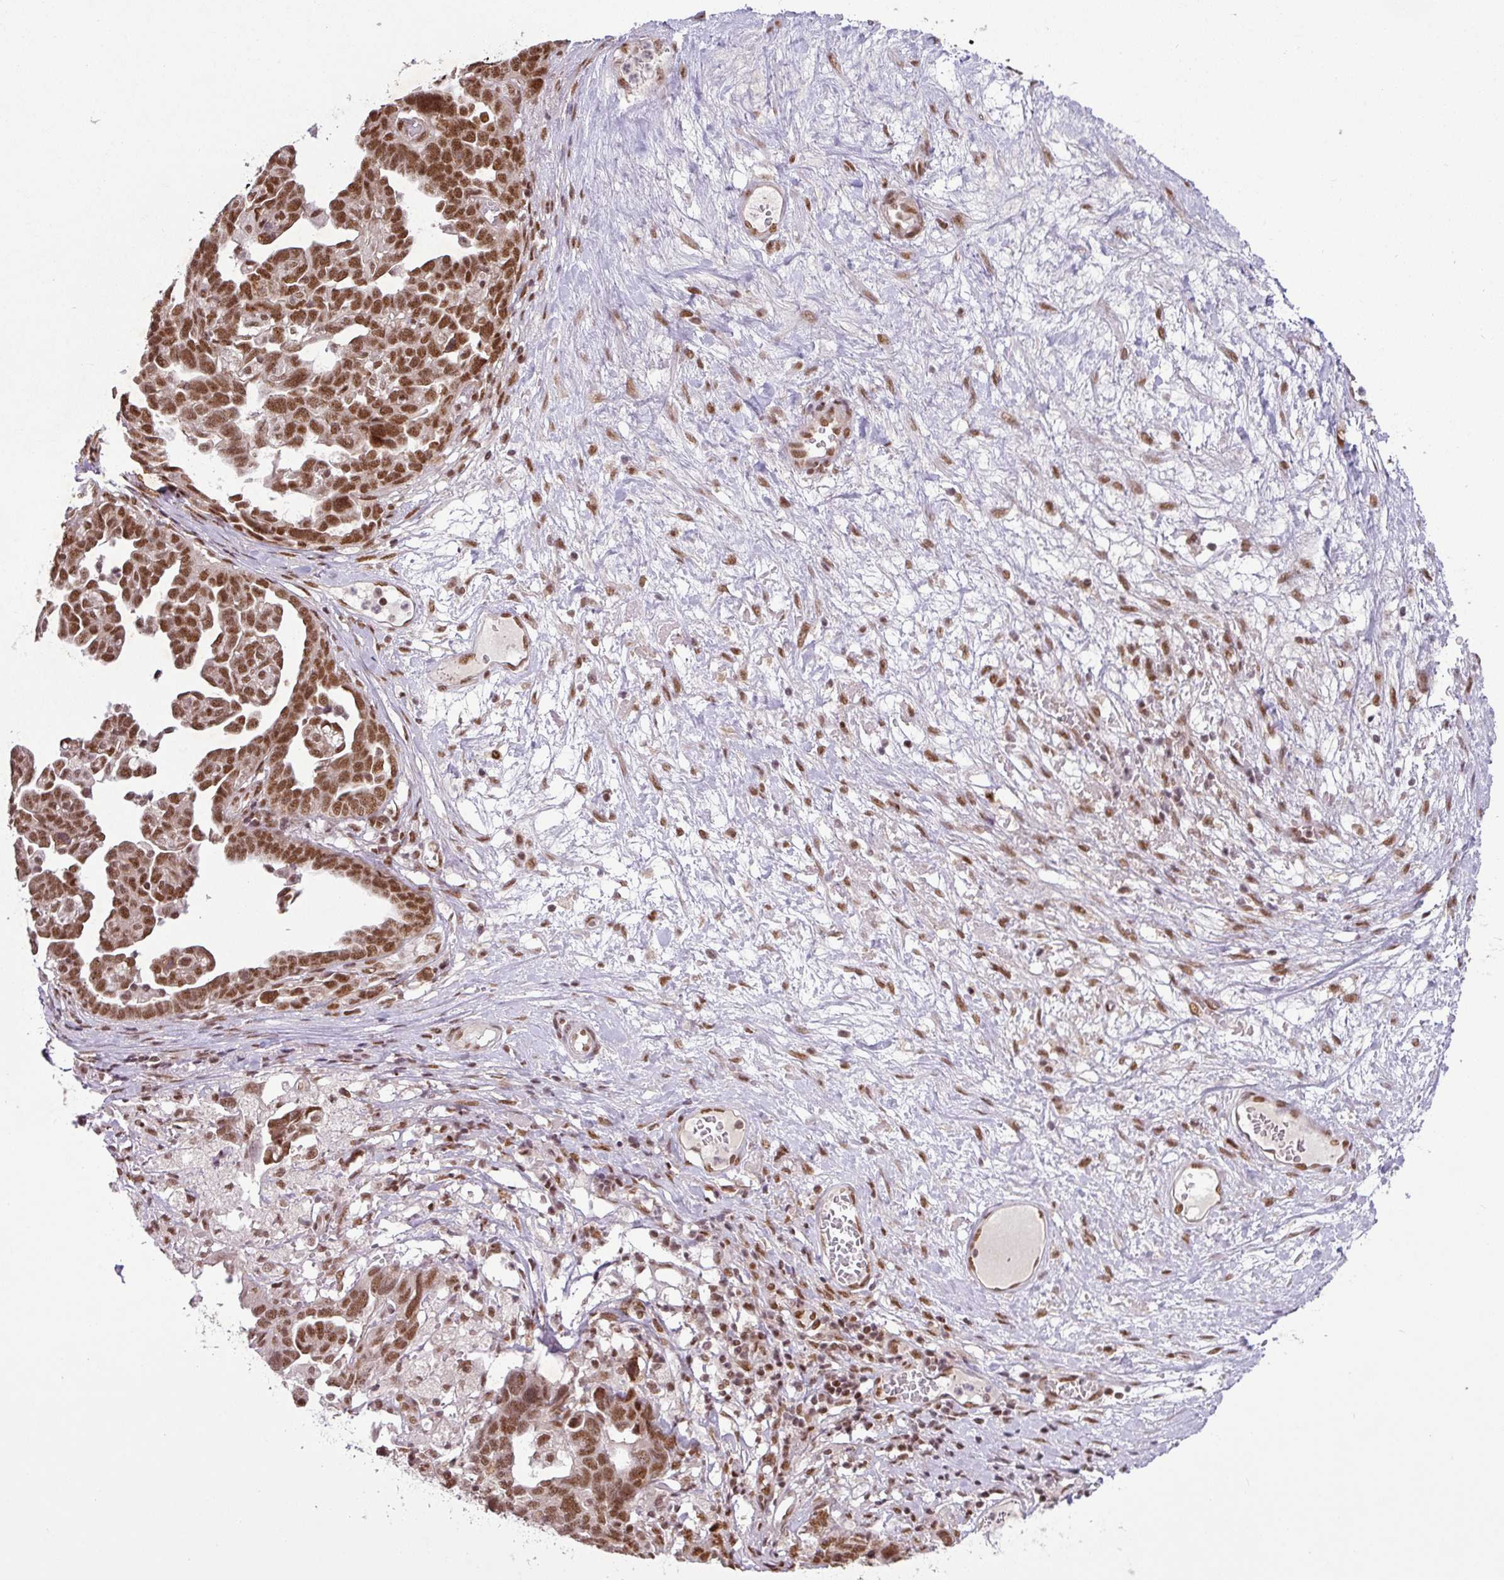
{"staining": {"intensity": "moderate", "quantity": ">75%", "location": "nuclear"}, "tissue": "ovarian cancer", "cell_type": "Tumor cells", "image_type": "cancer", "snomed": [{"axis": "morphology", "description": "Cystadenocarcinoma, serous, NOS"}, {"axis": "topography", "description": "Ovary"}], "caption": "Serous cystadenocarcinoma (ovarian) stained for a protein (brown) demonstrates moderate nuclear positive expression in approximately >75% of tumor cells.", "gene": "SRSF2", "patient": {"sex": "female", "age": 54}}